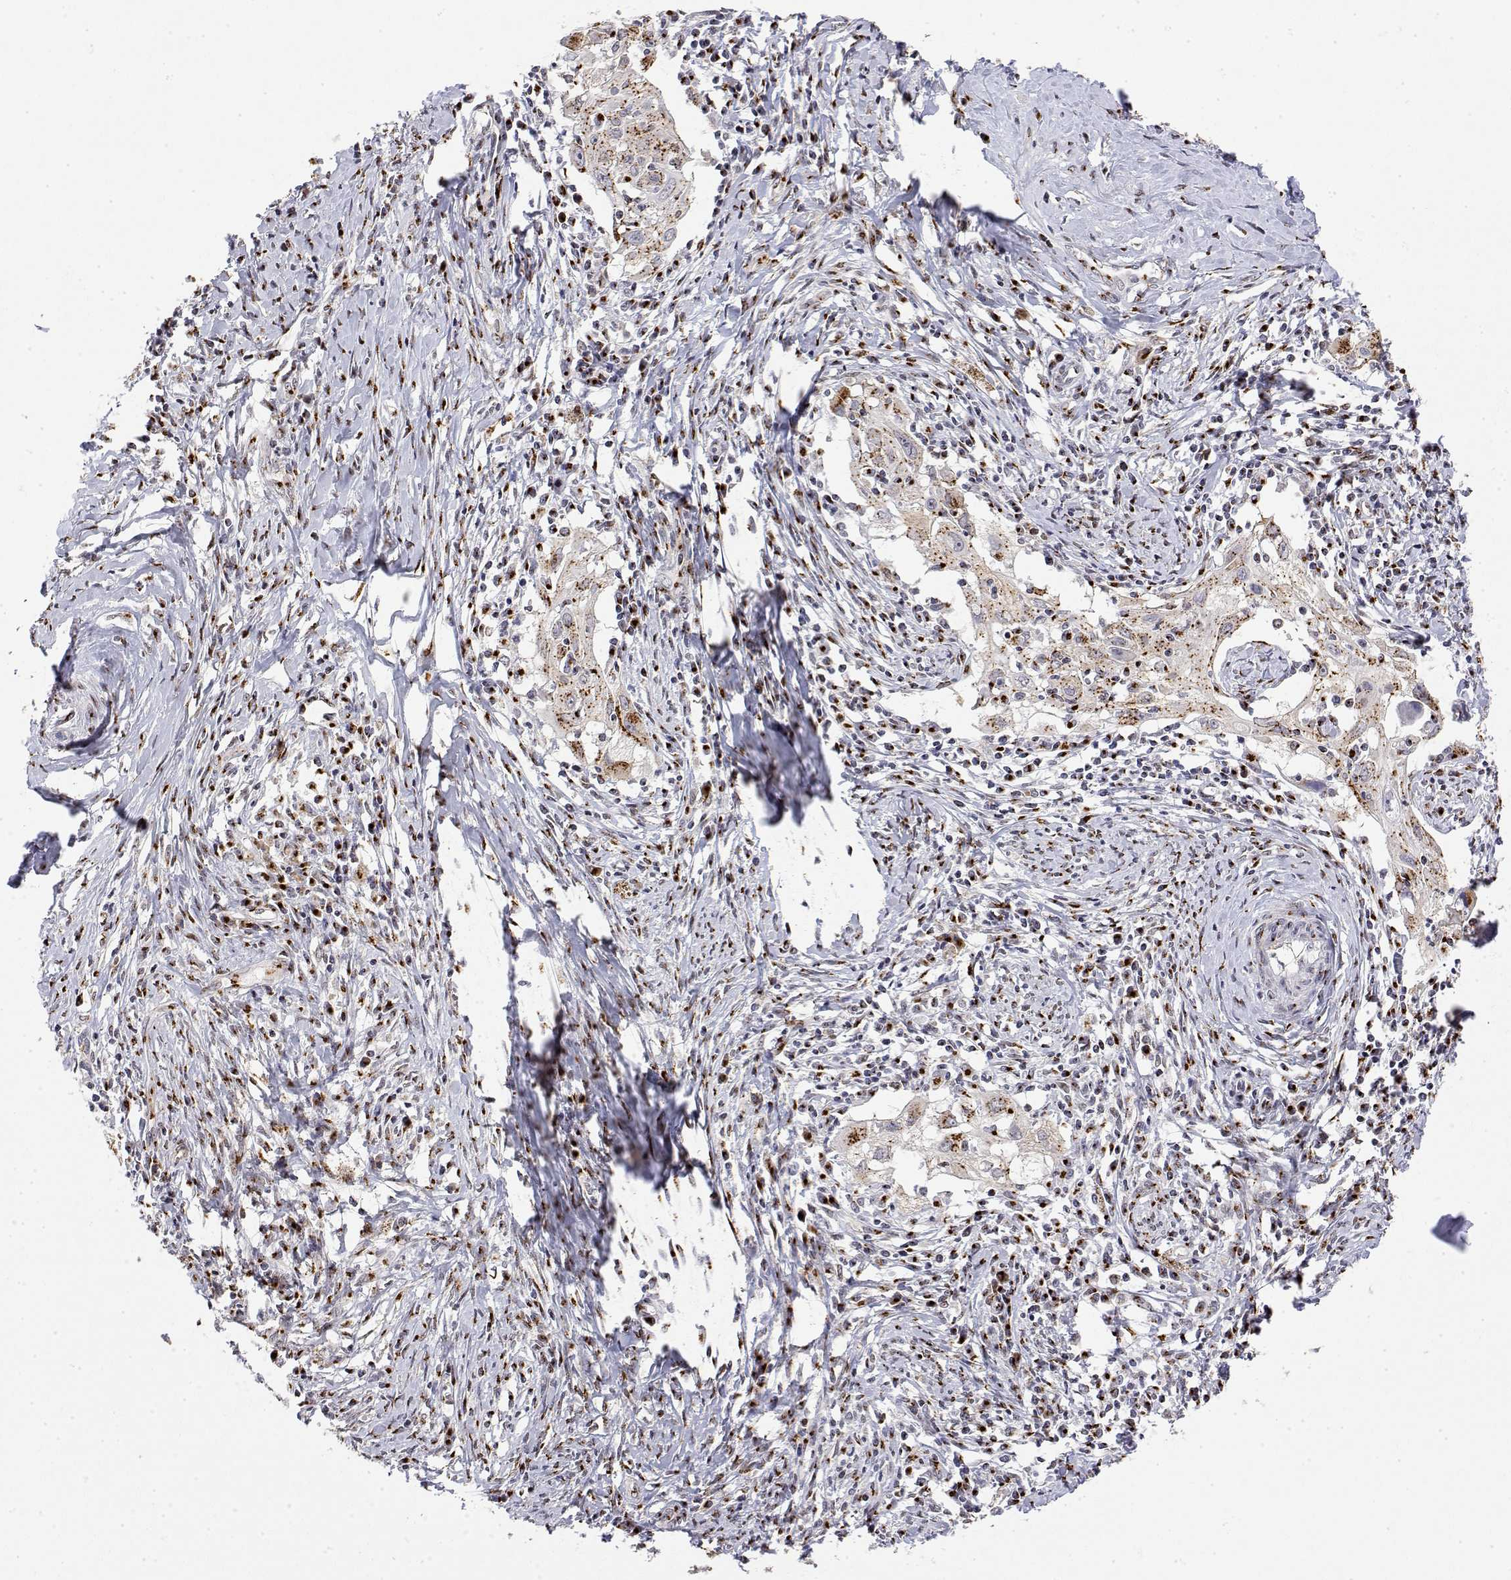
{"staining": {"intensity": "moderate", "quantity": ">75%", "location": "cytoplasmic/membranous"}, "tissue": "cervical cancer", "cell_type": "Tumor cells", "image_type": "cancer", "snomed": [{"axis": "morphology", "description": "Squamous cell carcinoma, NOS"}, {"axis": "topography", "description": "Cervix"}], "caption": "Tumor cells reveal medium levels of moderate cytoplasmic/membranous expression in about >75% of cells in human cervical cancer (squamous cell carcinoma).", "gene": "YIPF3", "patient": {"sex": "female", "age": 30}}